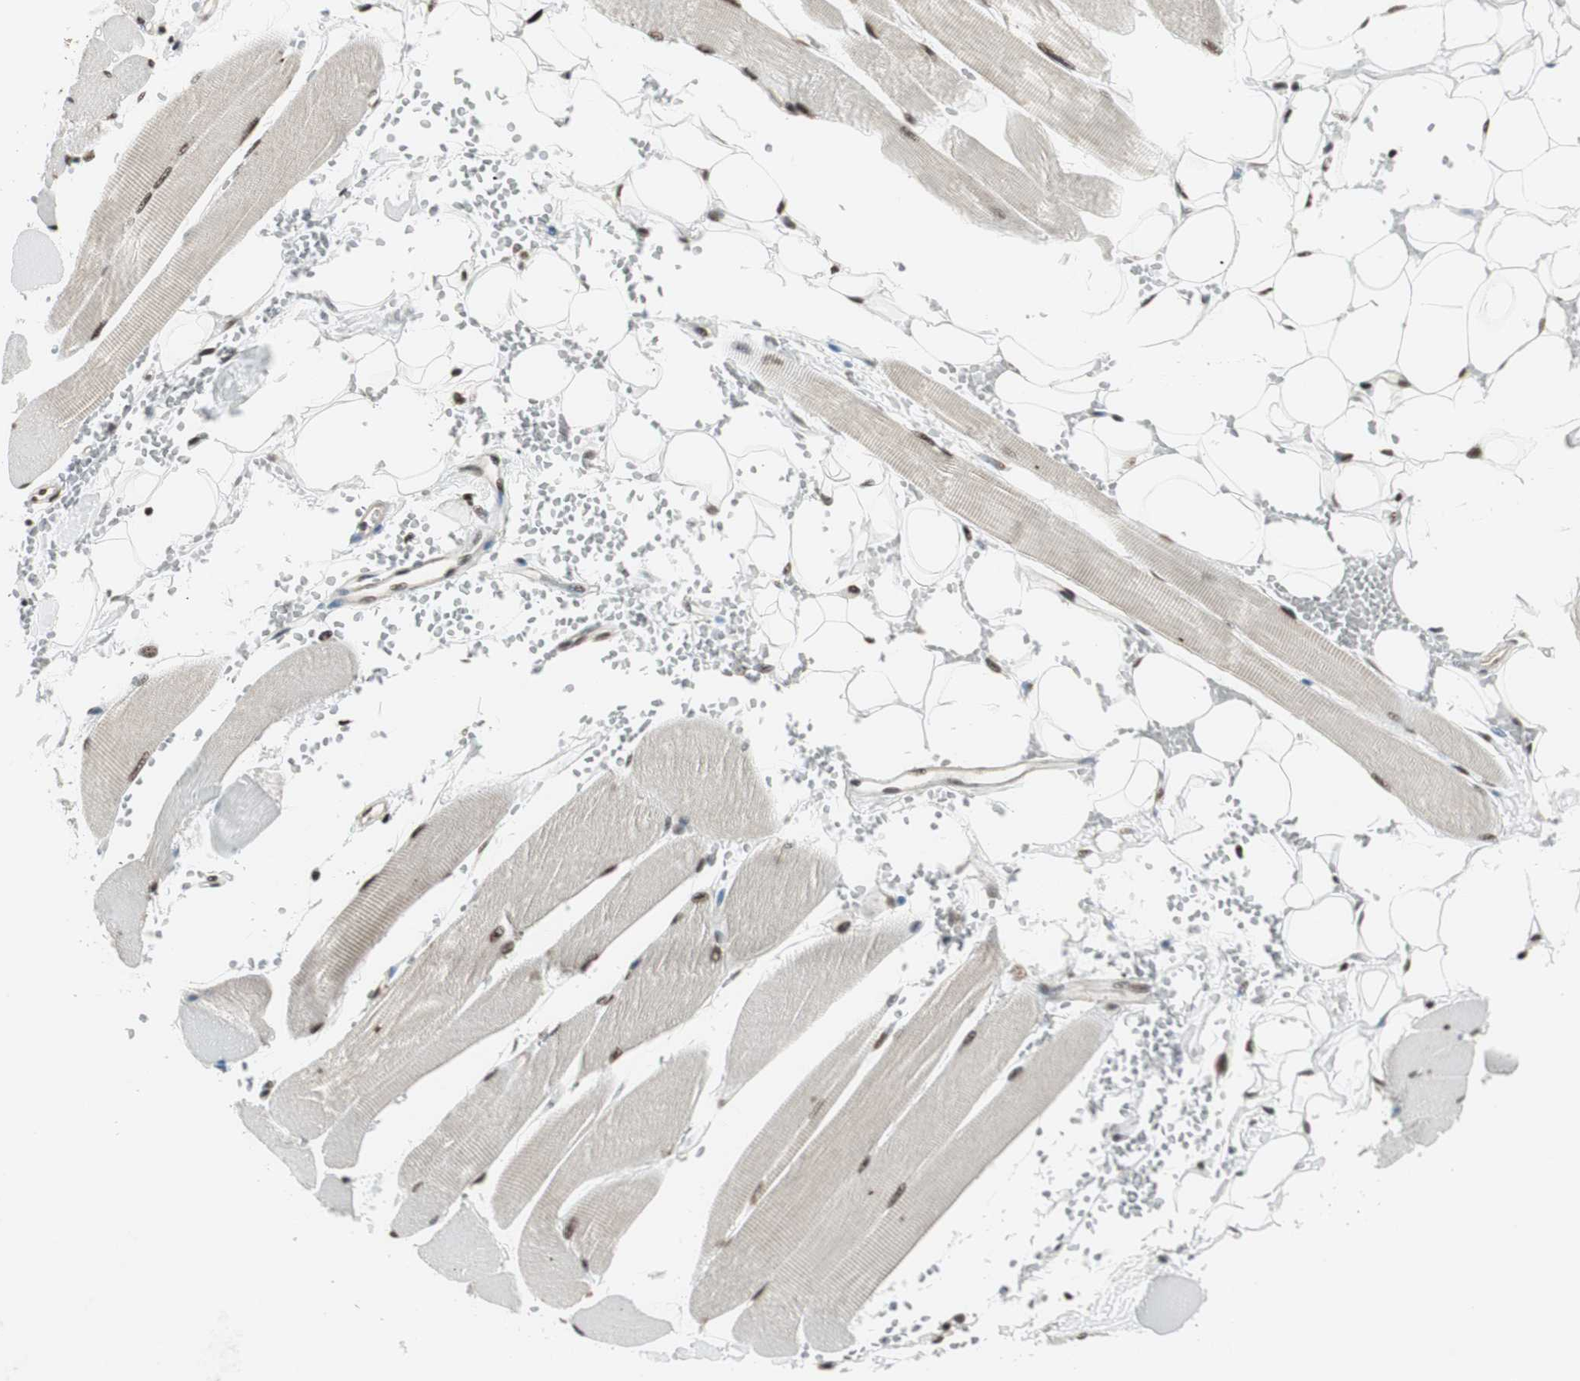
{"staining": {"intensity": "strong", "quantity": ">75%", "location": "nuclear"}, "tissue": "skeletal muscle", "cell_type": "Myocytes", "image_type": "normal", "snomed": [{"axis": "morphology", "description": "Normal tissue, NOS"}, {"axis": "topography", "description": "Skeletal muscle"}, {"axis": "topography", "description": "Oral tissue"}, {"axis": "topography", "description": "Peripheral nerve tissue"}], "caption": "The immunohistochemical stain highlights strong nuclear positivity in myocytes of benign skeletal muscle.", "gene": "HEXIM1", "patient": {"sex": "female", "age": 84}}